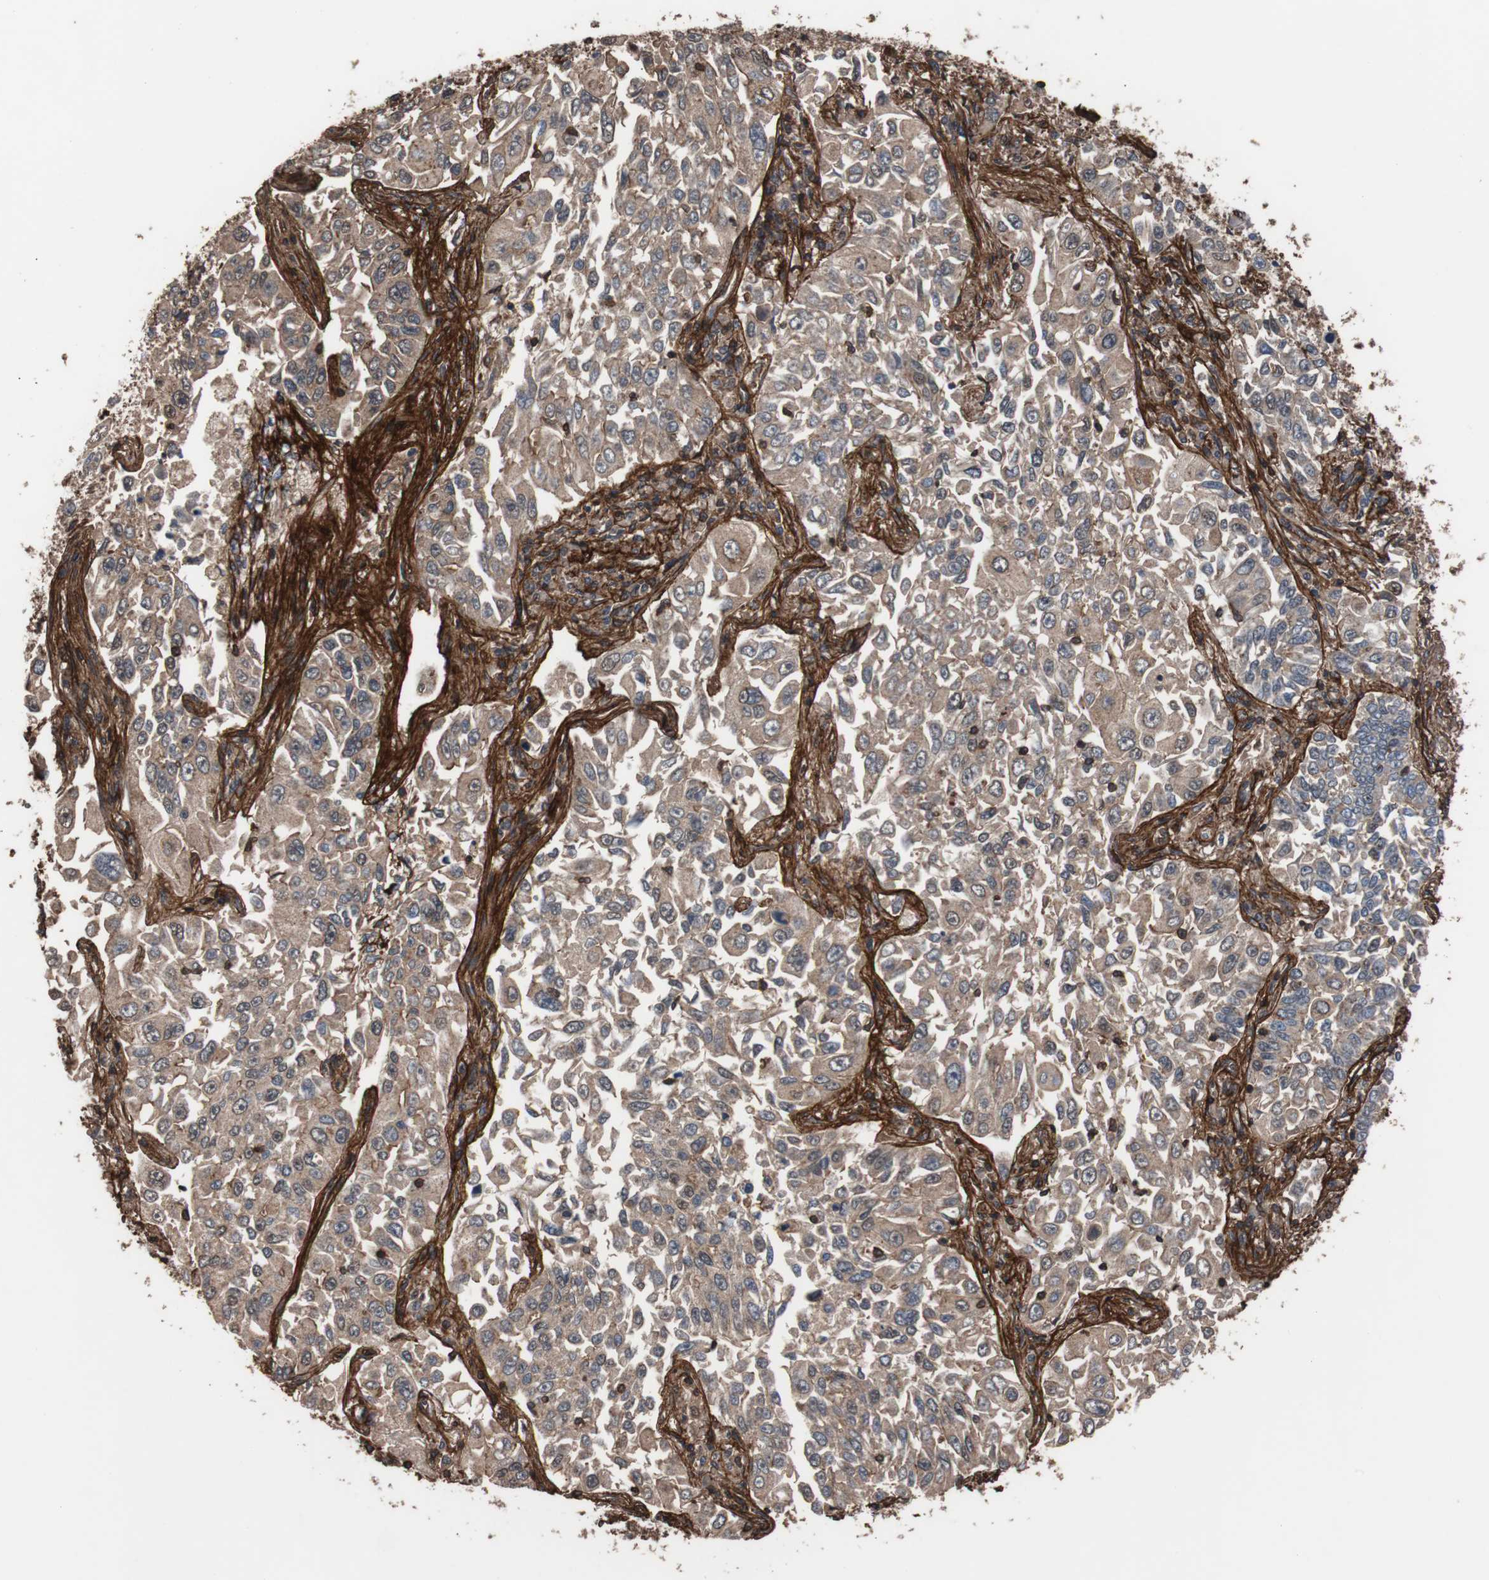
{"staining": {"intensity": "weak", "quantity": ">75%", "location": "cytoplasmic/membranous"}, "tissue": "lung cancer", "cell_type": "Tumor cells", "image_type": "cancer", "snomed": [{"axis": "morphology", "description": "Adenocarcinoma, NOS"}, {"axis": "topography", "description": "Lung"}], "caption": "Lung cancer (adenocarcinoma) stained for a protein exhibits weak cytoplasmic/membranous positivity in tumor cells. Nuclei are stained in blue.", "gene": "COL6A2", "patient": {"sex": "male", "age": 84}}